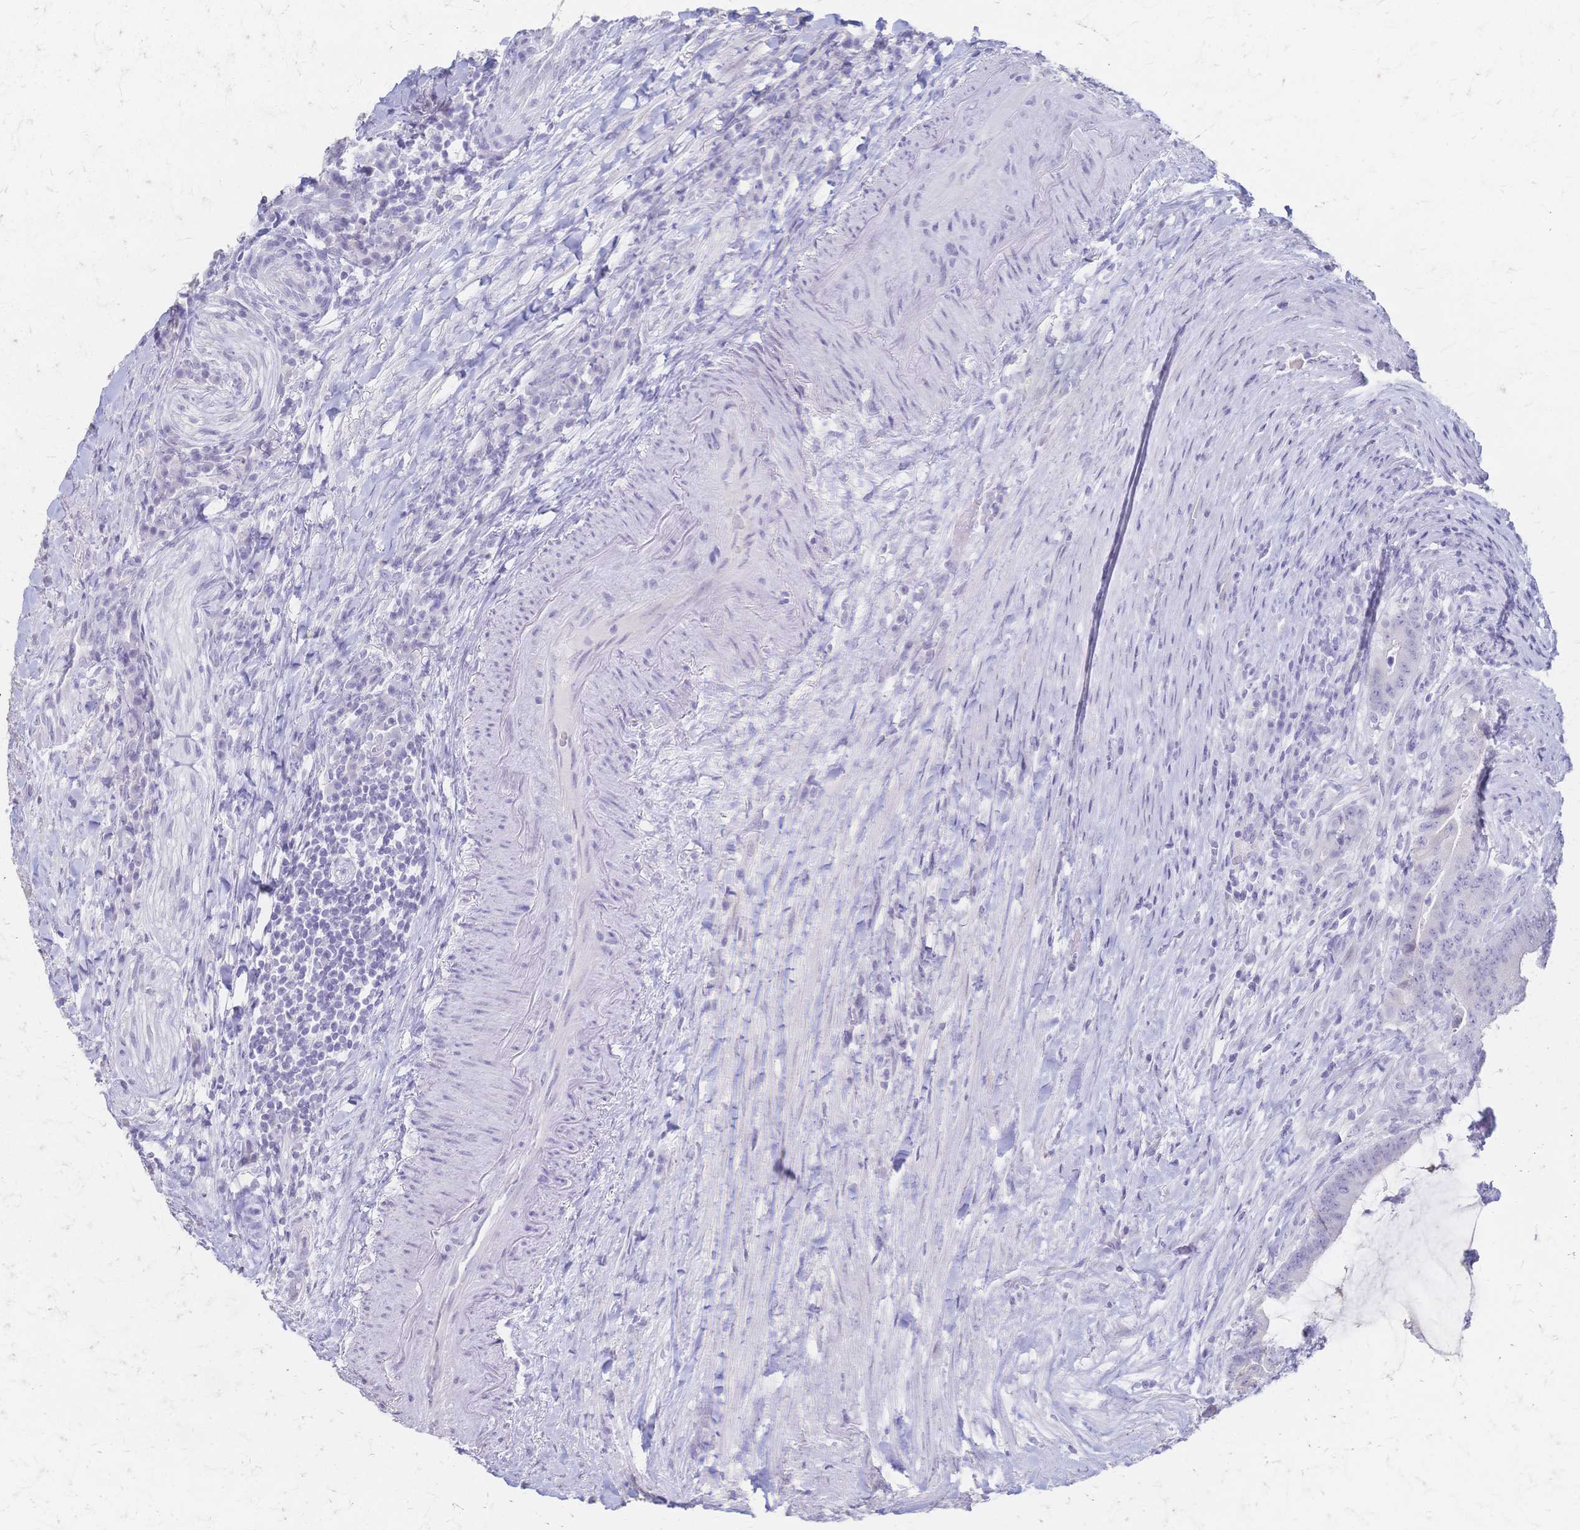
{"staining": {"intensity": "negative", "quantity": "none", "location": "none"}, "tissue": "colorectal cancer", "cell_type": "Tumor cells", "image_type": "cancer", "snomed": [{"axis": "morphology", "description": "Adenocarcinoma, NOS"}, {"axis": "topography", "description": "Colon"}], "caption": "DAB immunohistochemical staining of human adenocarcinoma (colorectal) exhibits no significant positivity in tumor cells.", "gene": "CYB5A", "patient": {"sex": "female", "age": 43}}